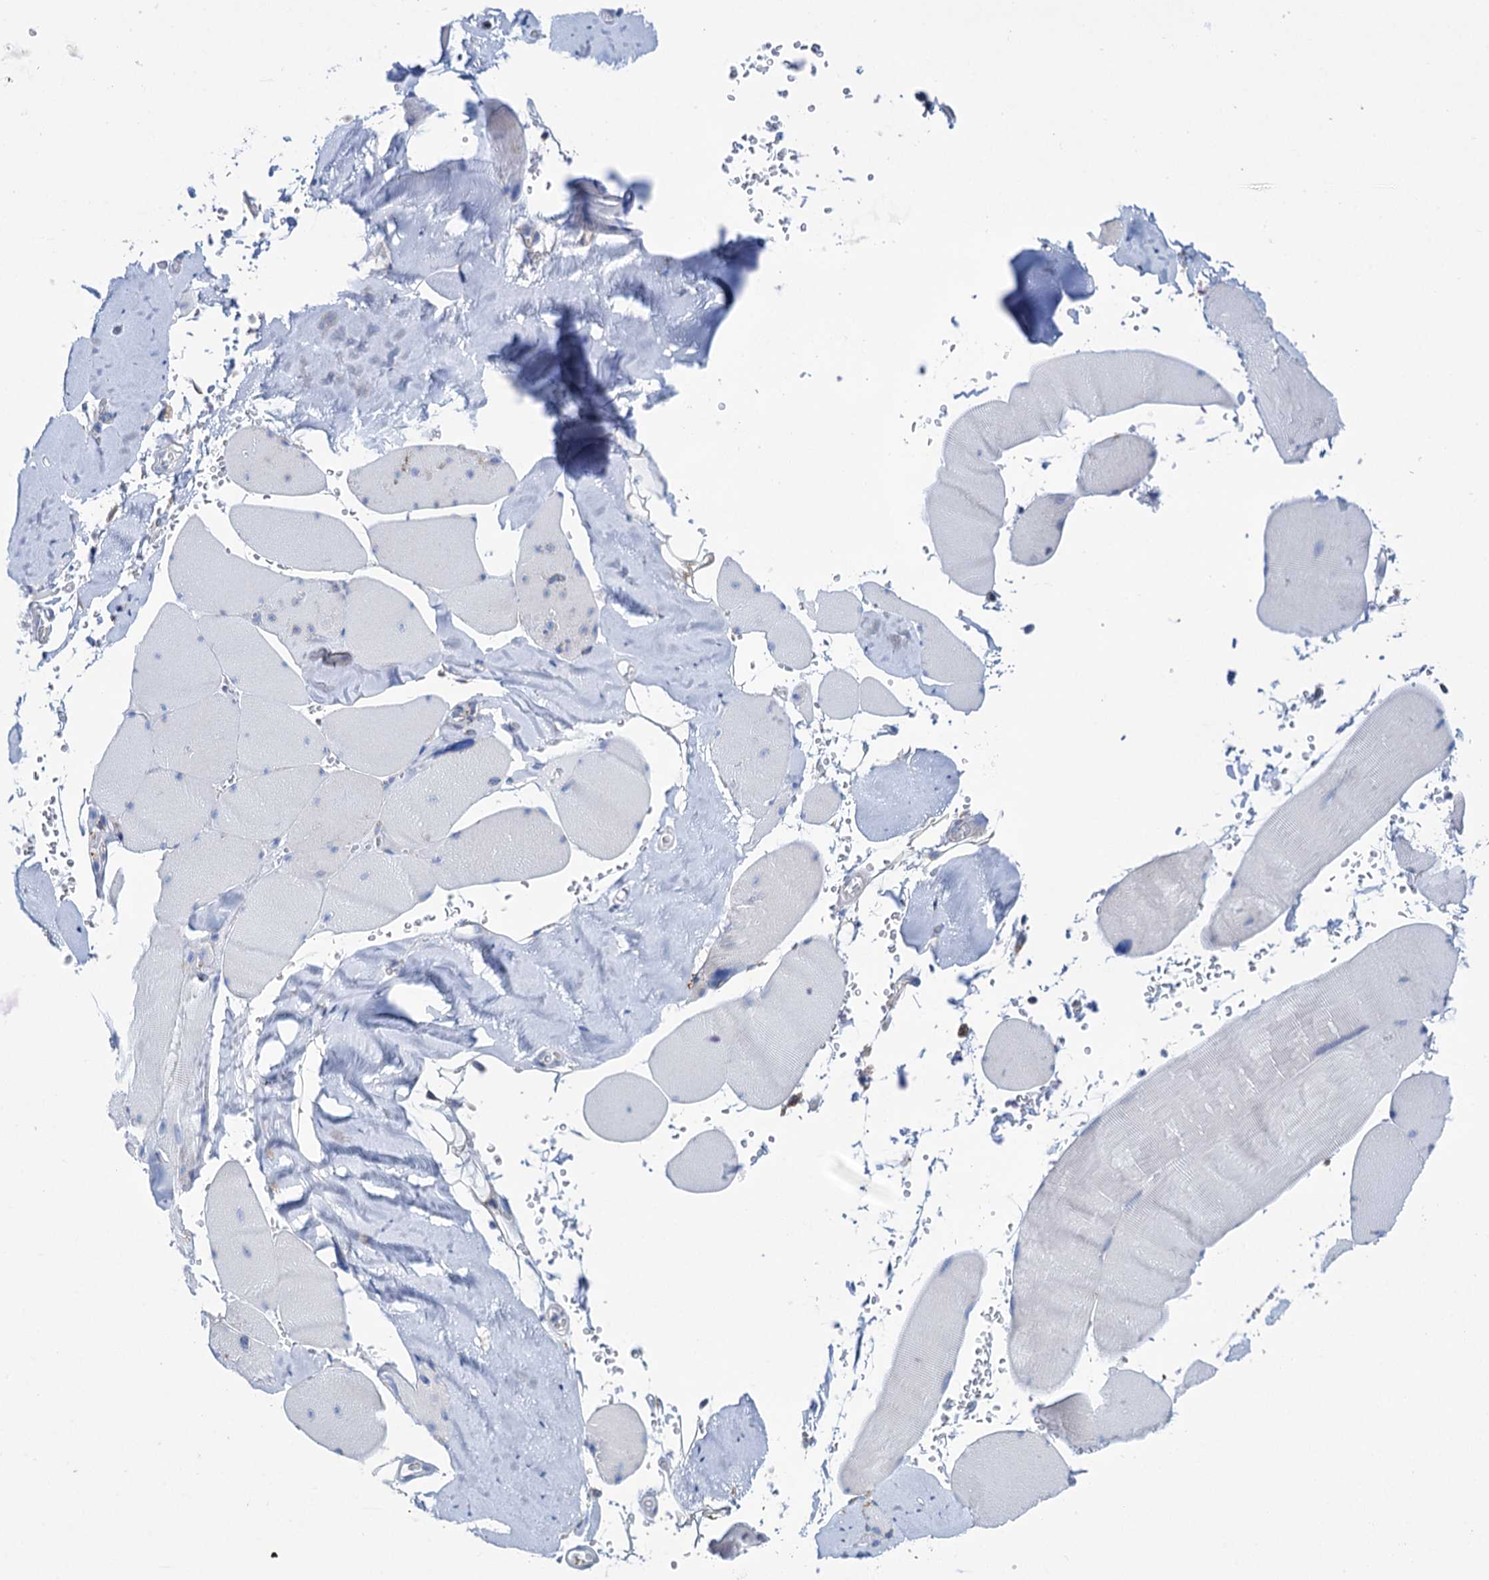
{"staining": {"intensity": "negative", "quantity": "none", "location": "none"}, "tissue": "skeletal muscle", "cell_type": "Myocytes", "image_type": "normal", "snomed": [{"axis": "morphology", "description": "Normal tissue, NOS"}, {"axis": "topography", "description": "Skeletal muscle"}, {"axis": "topography", "description": "Head-Neck"}], "caption": "This image is of normal skeletal muscle stained with IHC to label a protein in brown with the nuclei are counter-stained blue. There is no staining in myocytes. (DAB immunohistochemistry visualized using brightfield microscopy, high magnification).", "gene": "SHE", "patient": {"sex": "male", "age": 66}}